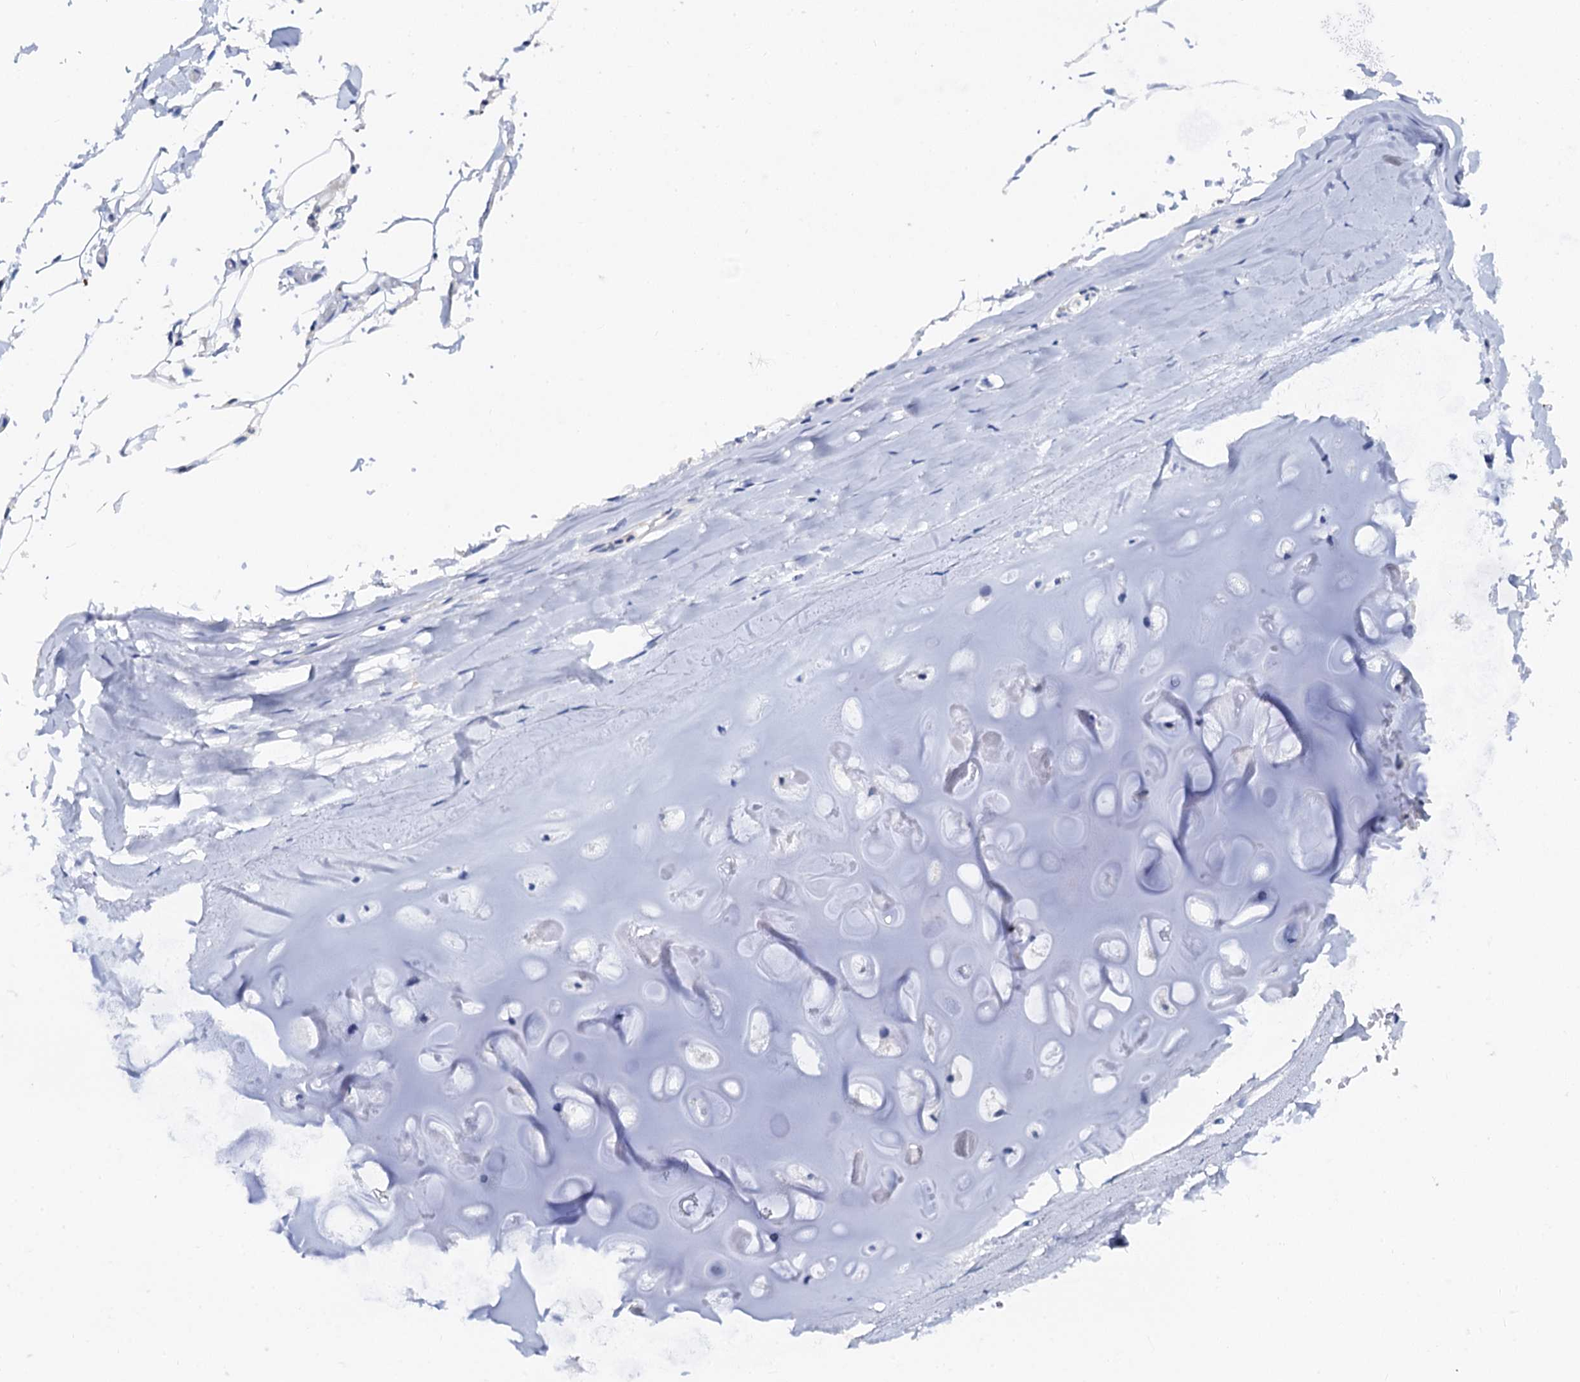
{"staining": {"intensity": "negative", "quantity": "none", "location": "none"}, "tissue": "adipose tissue", "cell_type": "Adipocytes", "image_type": "normal", "snomed": [{"axis": "morphology", "description": "Normal tissue, NOS"}, {"axis": "topography", "description": "Bronchus"}], "caption": "Immunohistochemistry micrograph of normal adipose tissue stained for a protein (brown), which exhibits no staining in adipocytes. The staining was performed using DAB (3,3'-diaminobenzidine) to visualize the protein expression in brown, while the nuclei were stained in blue with hematoxylin (Magnification: 20x).", "gene": "LYPD3", "patient": {"sex": "male", "age": 66}}